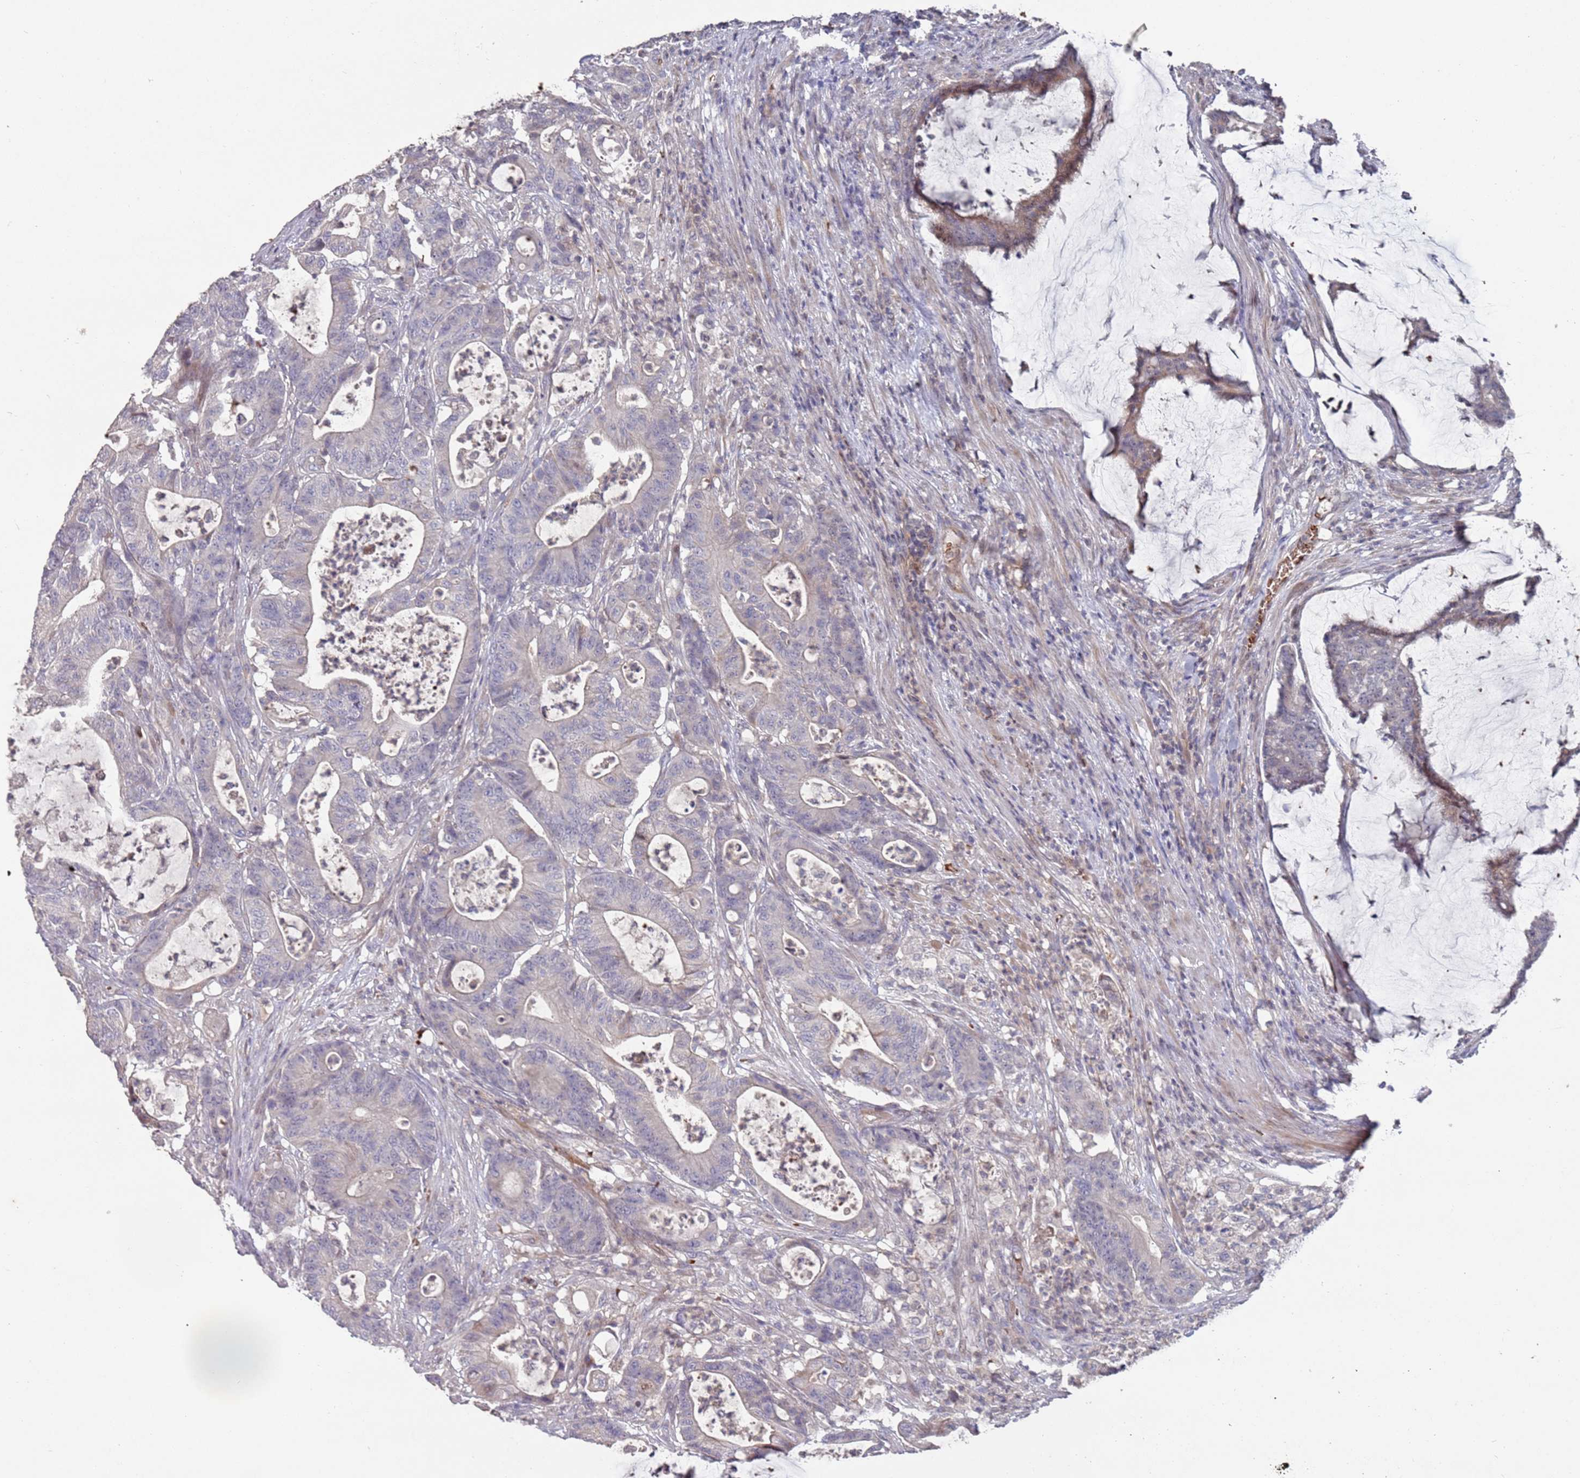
{"staining": {"intensity": "weak", "quantity": "<25%", "location": "cytoplasmic/membranous"}, "tissue": "colorectal cancer", "cell_type": "Tumor cells", "image_type": "cancer", "snomed": [{"axis": "morphology", "description": "Adenocarcinoma, NOS"}, {"axis": "topography", "description": "Colon"}], "caption": "Immunohistochemical staining of adenocarcinoma (colorectal) displays no significant staining in tumor cells. (Stains: DAB IHC with hematoxylin counter stain, Microscopy: brightfield microscopy at high magnification).", "gene": "LACC1", "patient": {"sex": "female", "age": 84}}